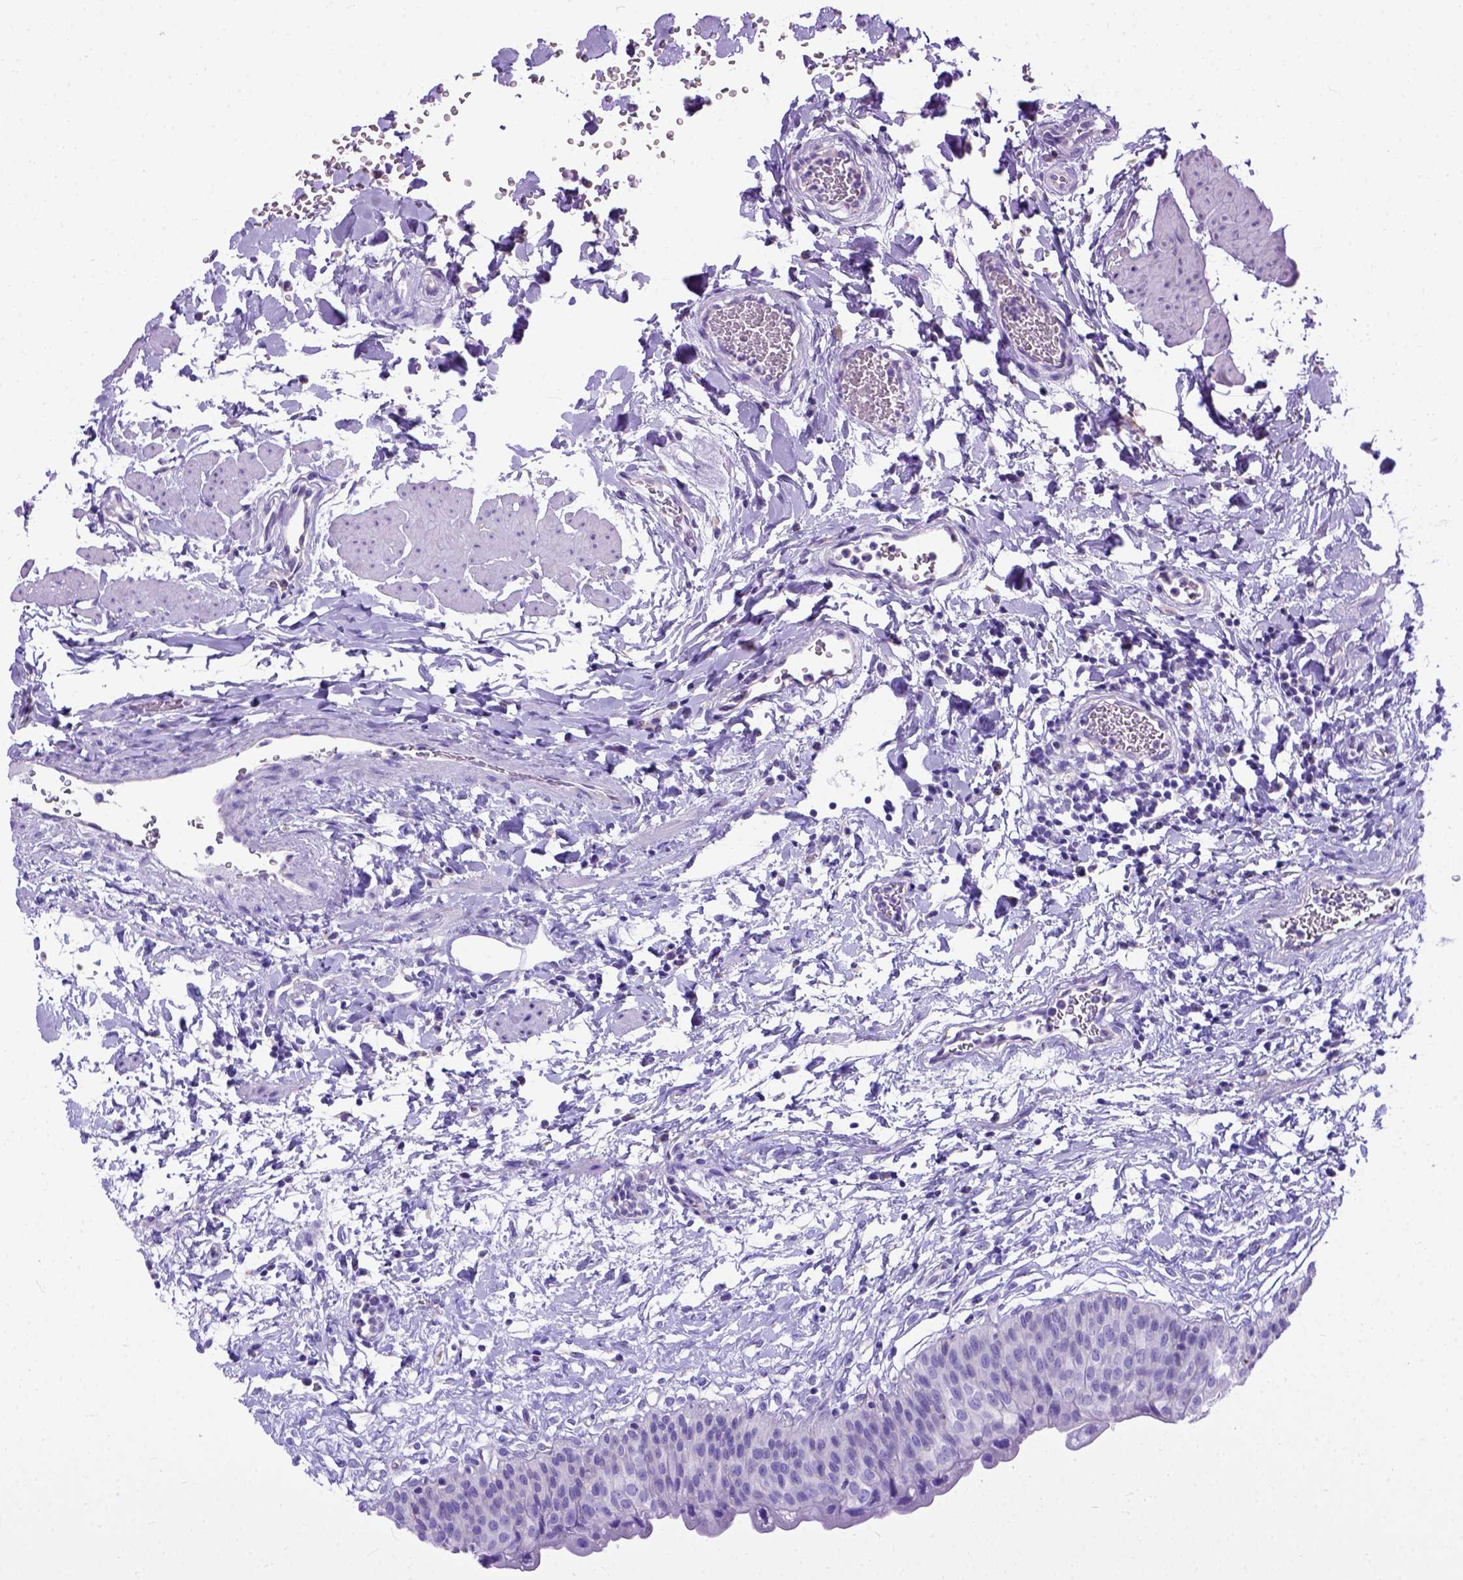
{"staining": {"intensity": "negative", "quantity": "none", "location": "none"}, "tissue": "urinary bladder", "cell_type": "Urothelial cells", "image_type": "normal", "snomed": [{"axis": "morphology", "description": "Normal tissue, NOS"}, {"axis": "topography", "description": "Urinary bladder"}], "caption": "The immunohistochemistry histopathology image has no significant staining in urothelial cells of urinary bladder.", "gene": "ODAD3", "patient": {"sex": "male", "age": 55}}